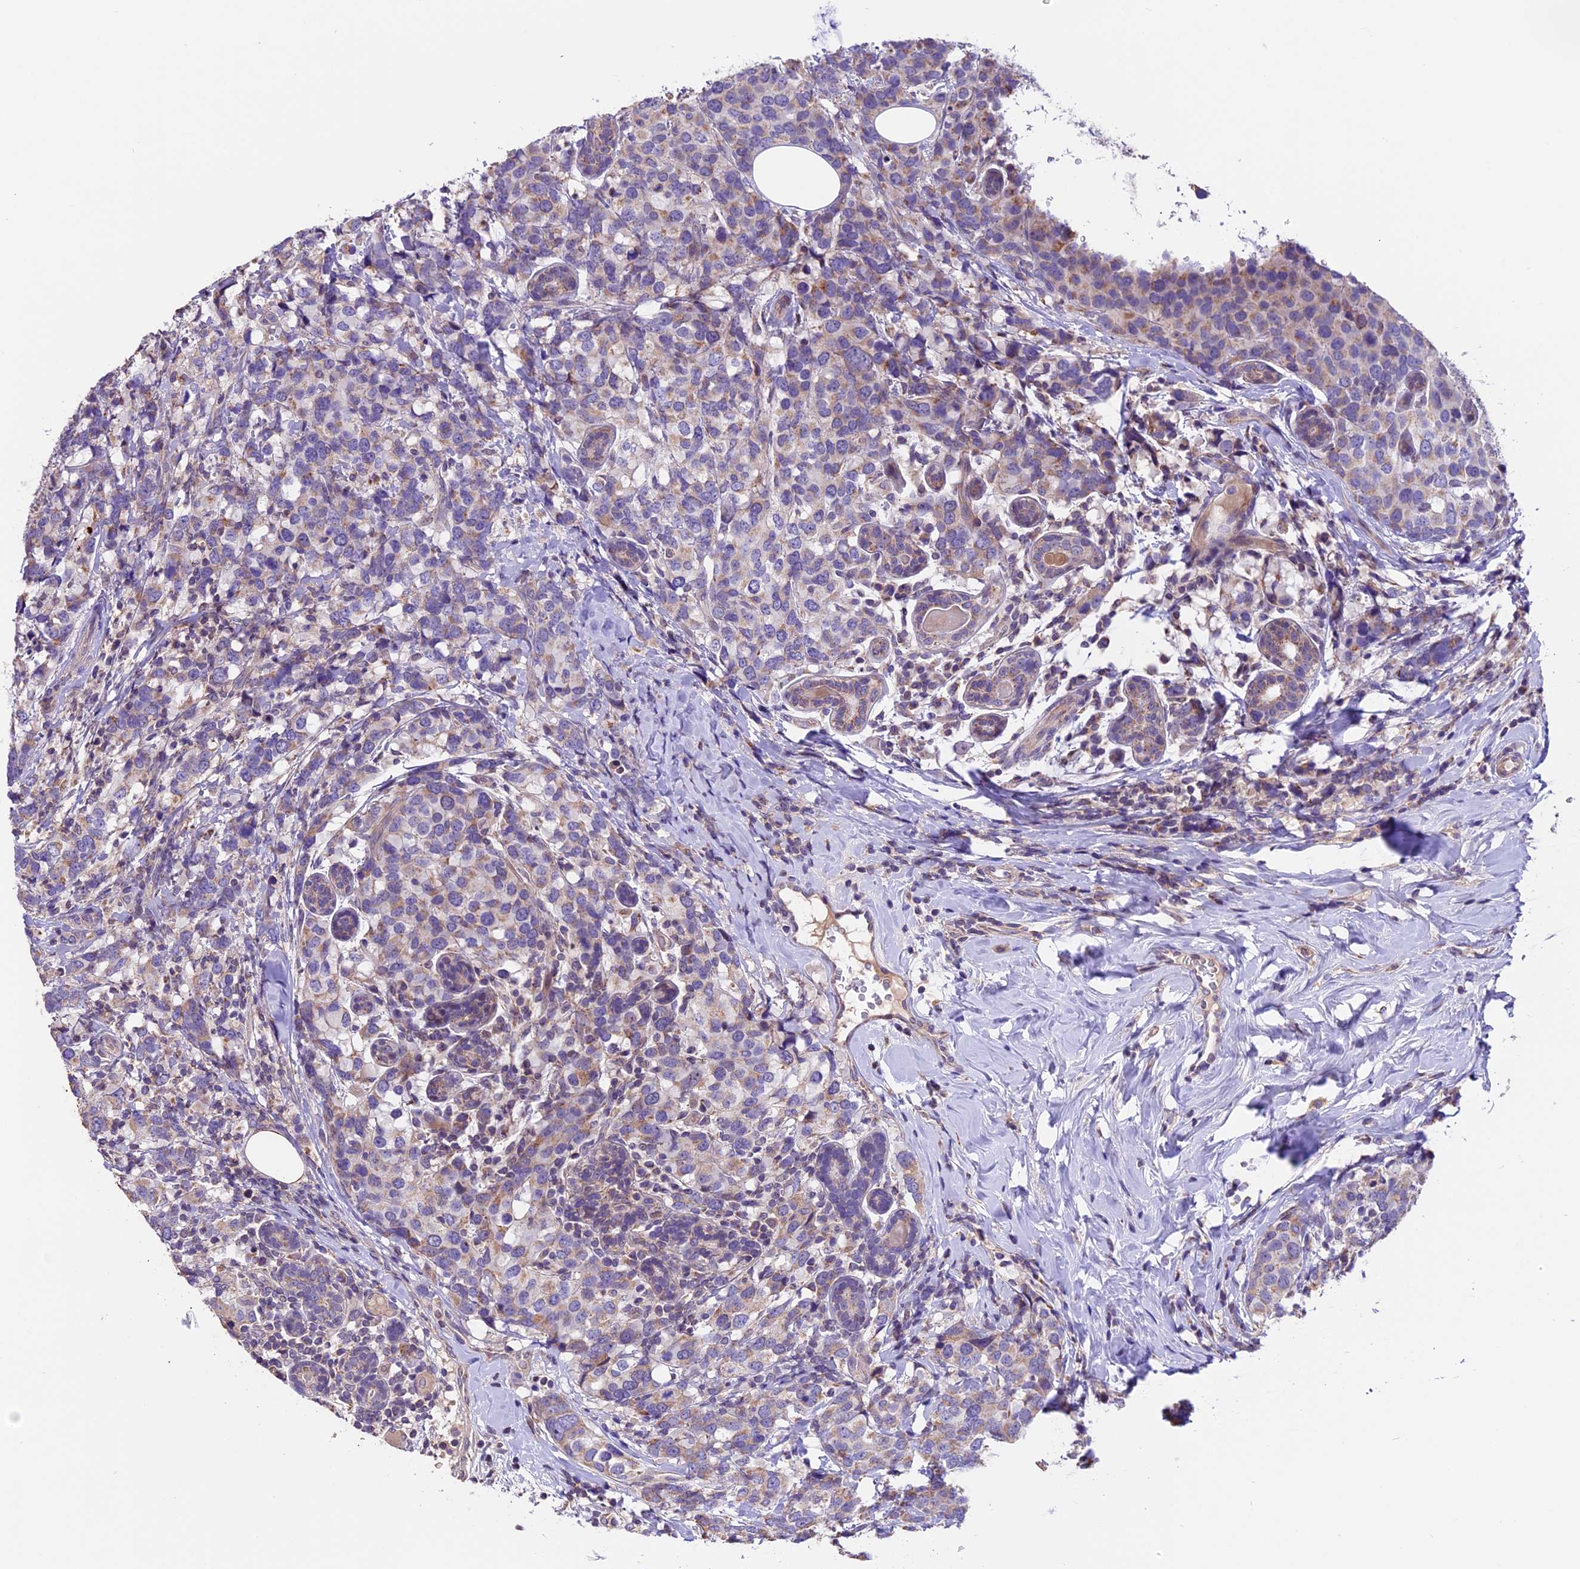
{"staining": {"intensity": "weak", "quantity": "25%-75%", "location": "cytoplasmic/membranous"}, "tissue": "breast cancer", "cell_type": "Tumor cells", "image_type": "cancer", "snomed": [{"axis": "morphology", "description": "Lobular carcinoma"}, {"axis": "topography", "description": "Breast"}], "caption": "Breast cancer (lobular carcinoma) was stained to show a protein in brown. There is low levels of weak cytoplasmic/membranous expression in about 25%-75% of tumor cells.", "gene": "DDX28", "patient": {"sex": "female", "age": 59}}